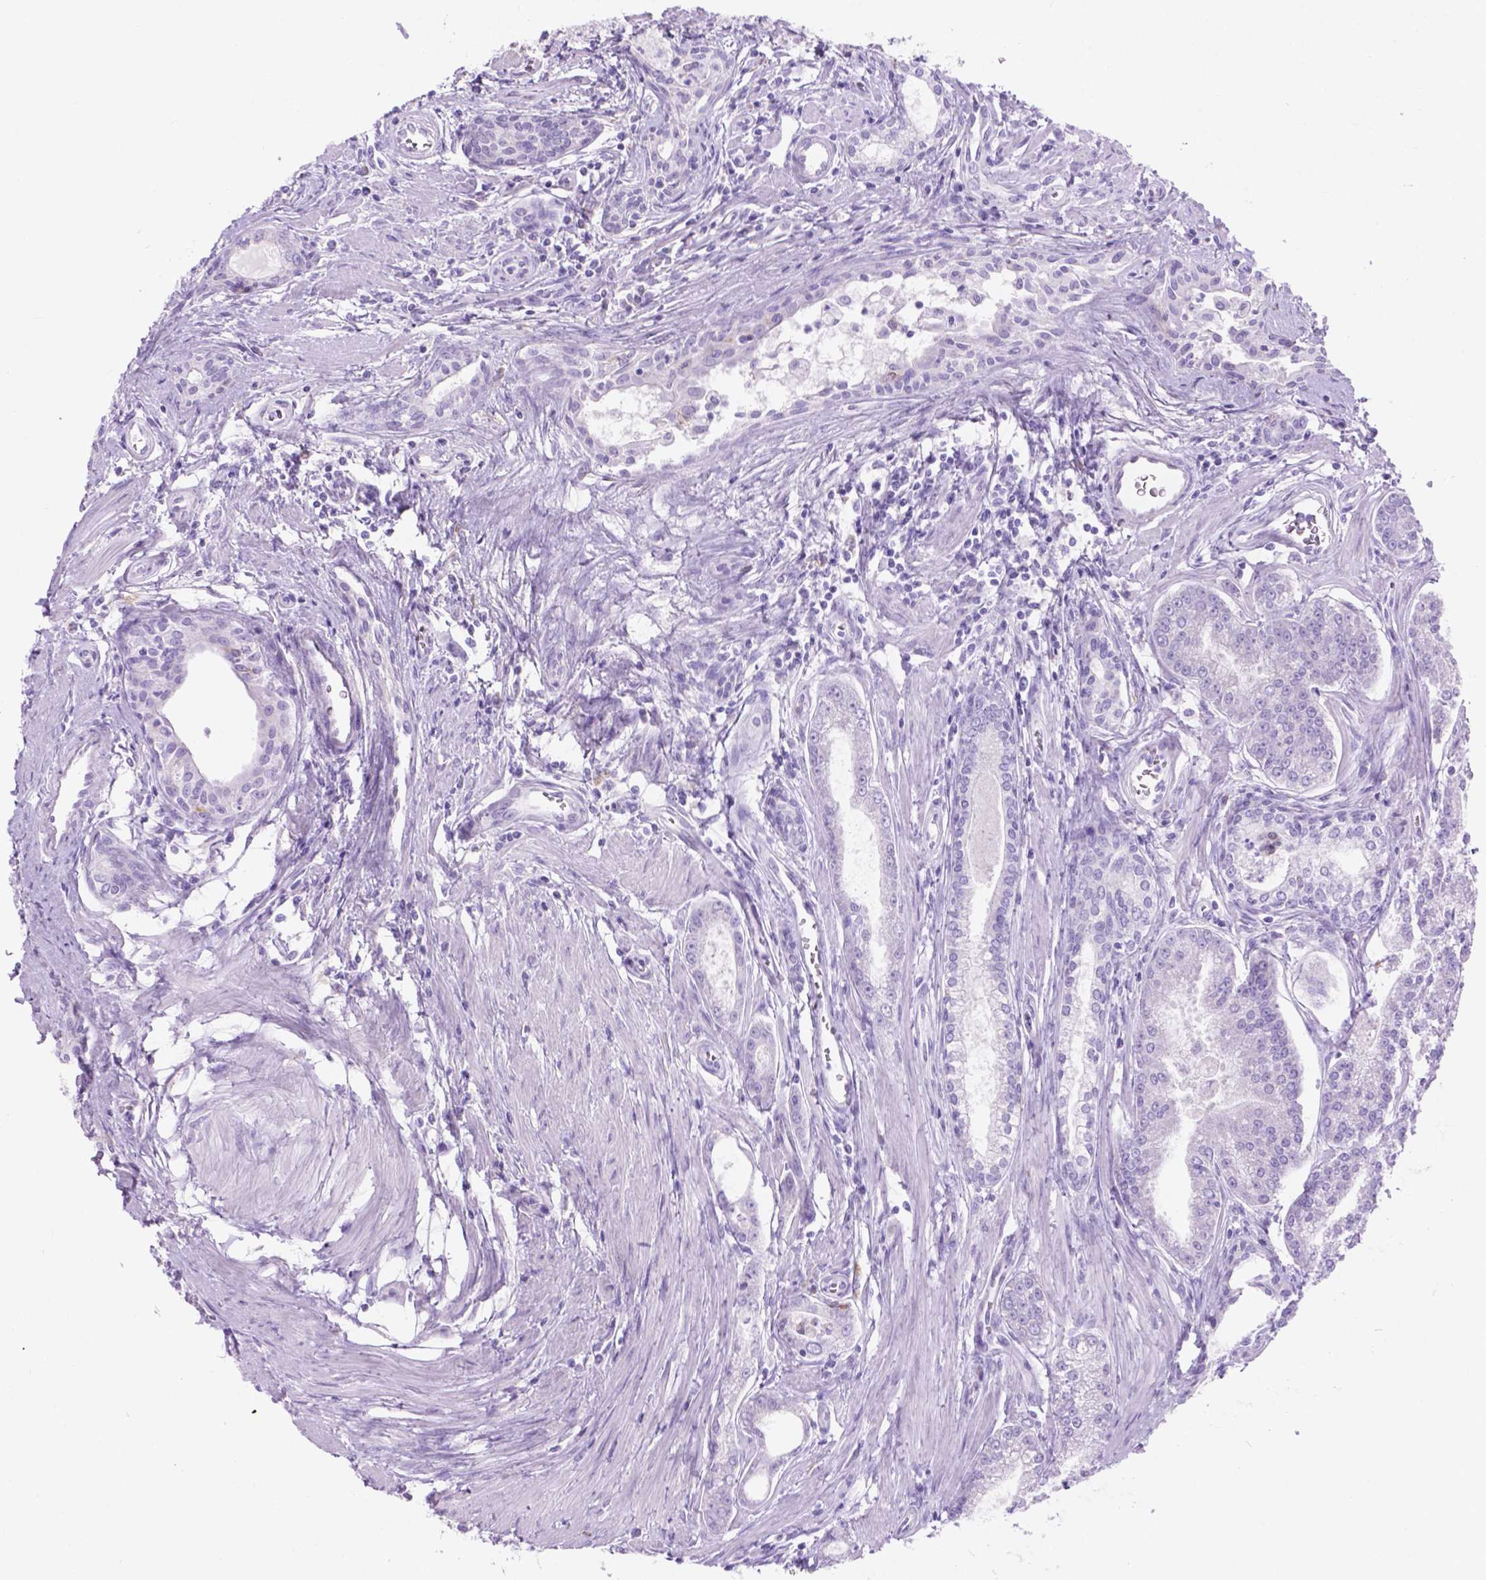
{"staining": {"intensity": "negative", "quantity": "none", "location": "none"}, "tissue": "prostate cancer", "cell_type": "Tumor cells", "image_type": "cancer", "snomed": [{"axis": "morphology", "description": "Adenocarcinoma, NOS"}, {"axis": "topography", "description": "Prostate"}], "caption": "This is an IHC photomicrograph of prostate cancer (adenocarcinoma). There is no expression in tumor cells.", "gene": "GRIN2B", "patient": {"sex": "male", "age": 71}}